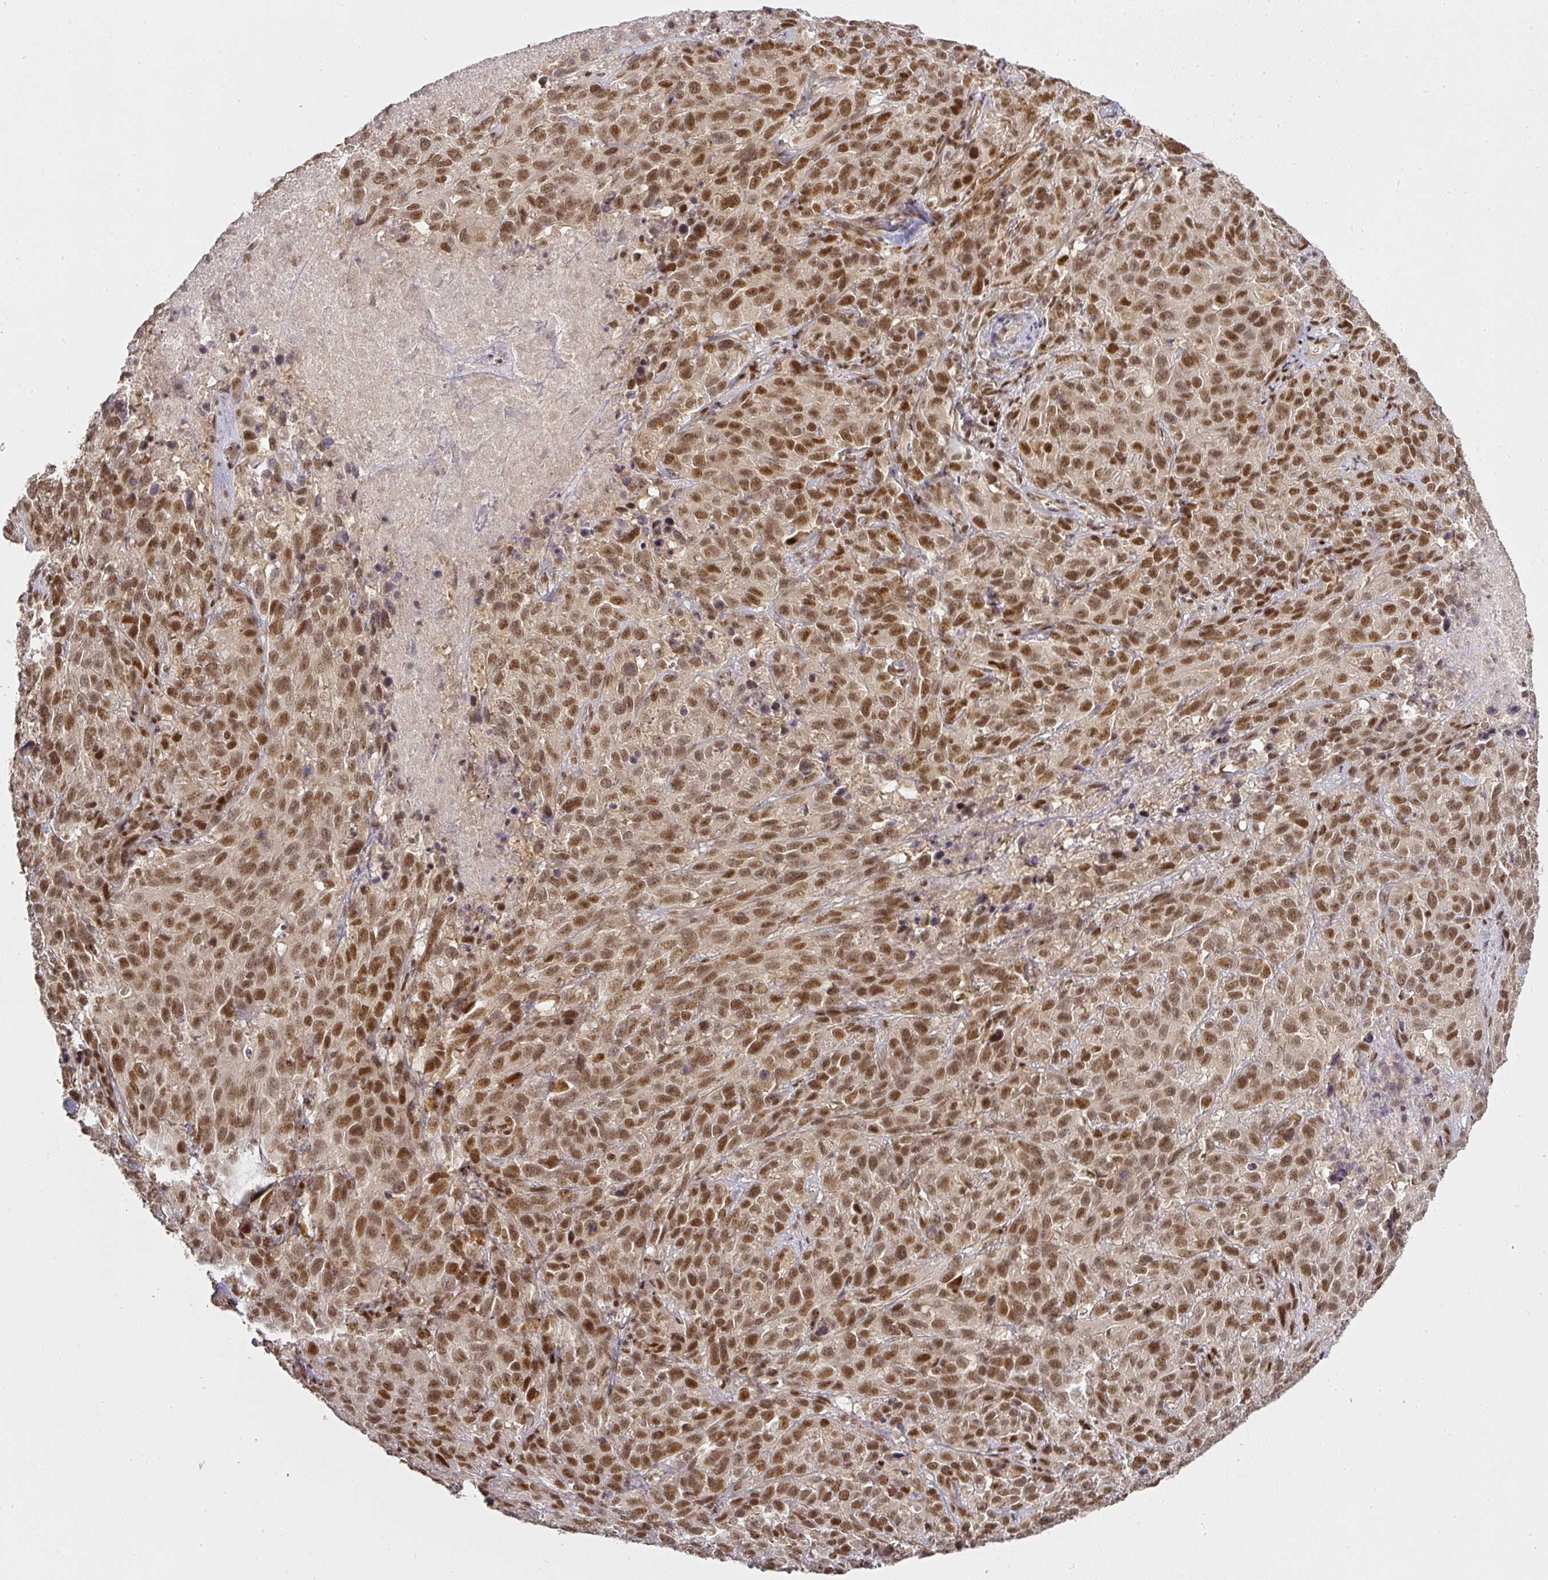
{"staining": {"intensity": "moderate", "quantity": ">75%", "location": "nuclear"}, "tissue": "cervical cancer", "cell_type": "Tumor cells", "image_type": "cancer", "snomed": [{"axis": "morphology", "description": "Squamous cell carcinoma, NOS"}, {"axis": "topography", "description": "Cervix"}], "caption": "Tumor cells display moderate nuclear expression in approximately >75% of cells in cervical cancer (squamous cell carcinoma).", "gene": "GPRIN2", "patient": {"sex": "female", "age": 51}}